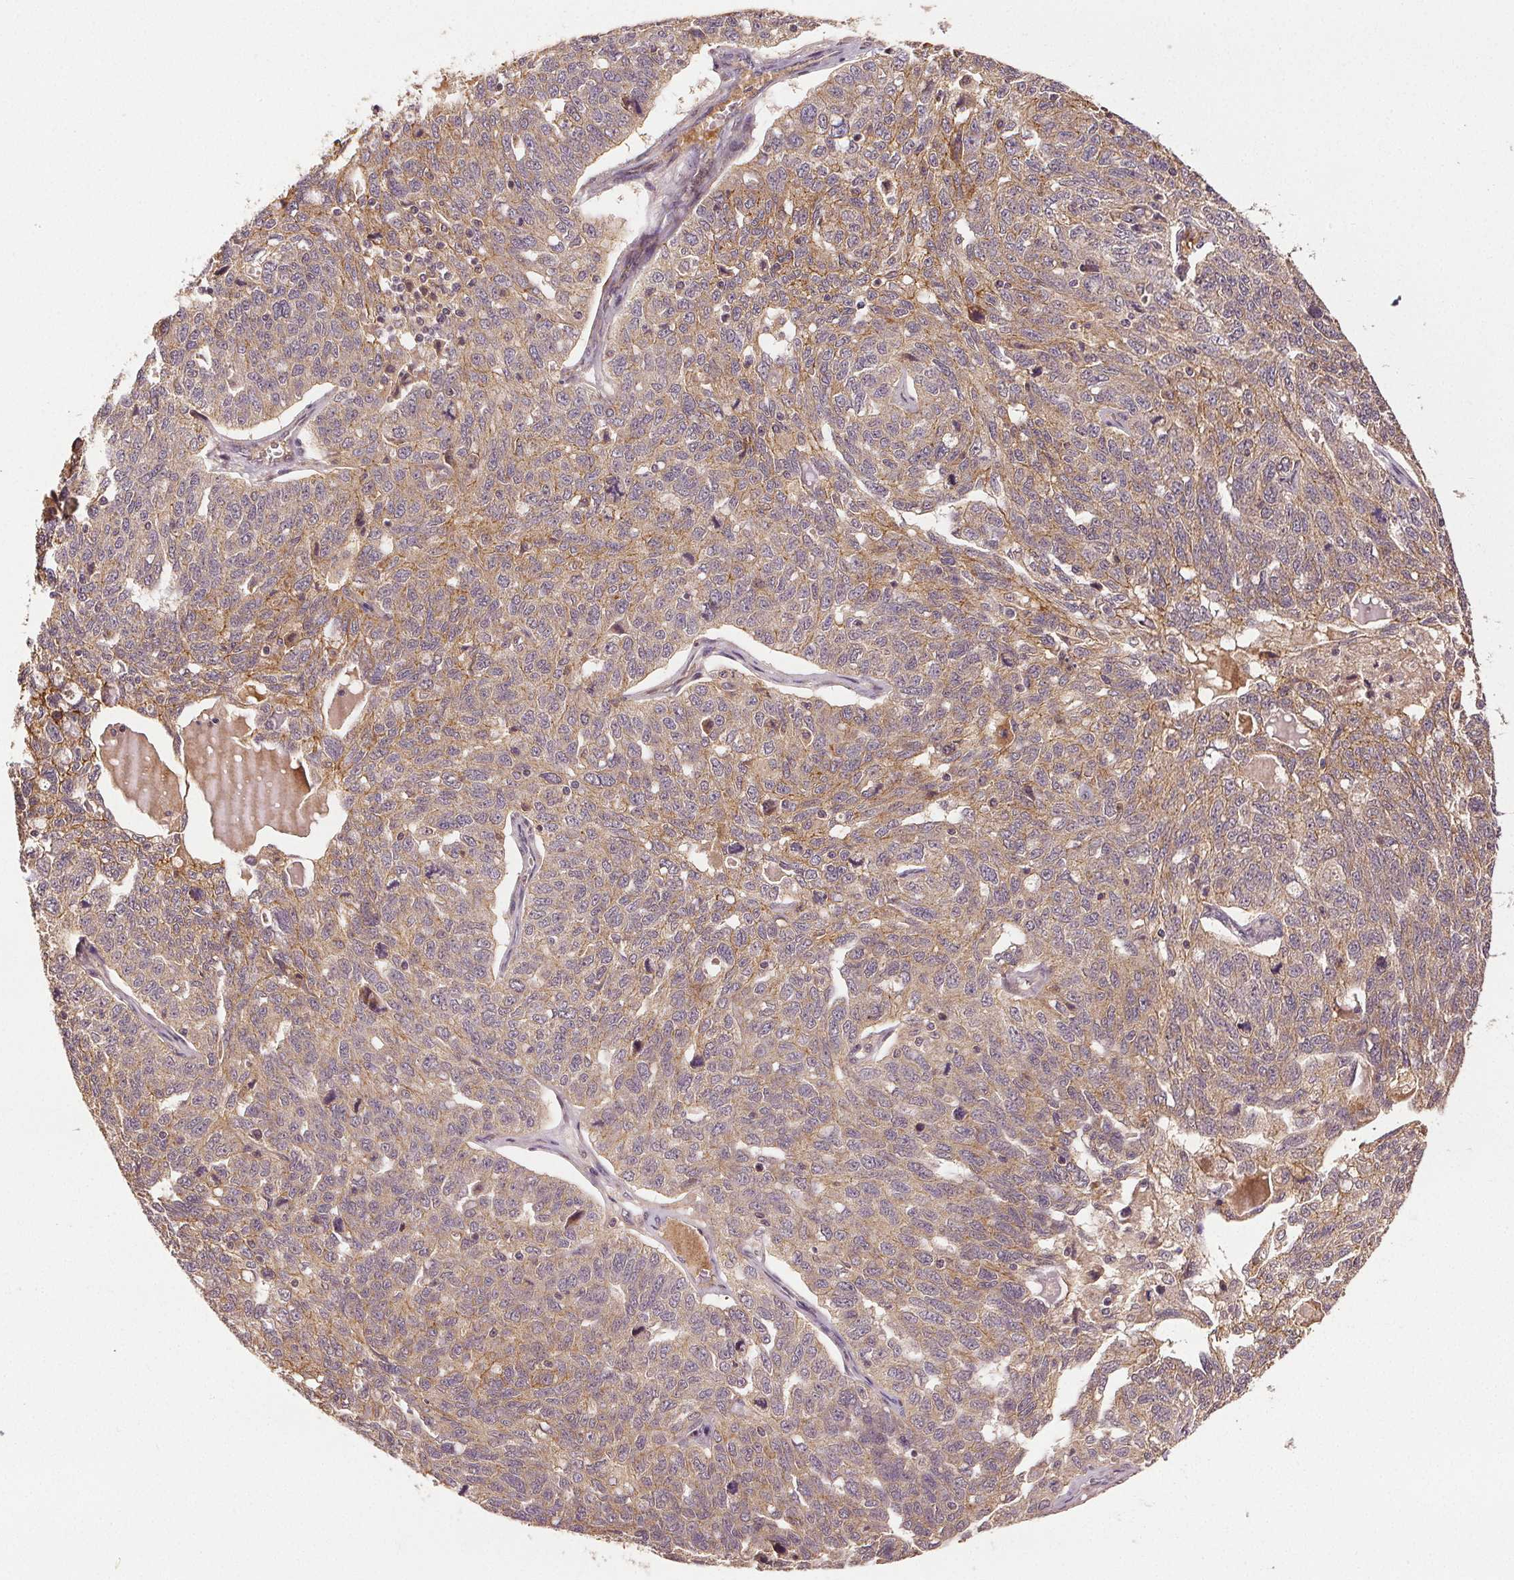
{"staining": {"intensity": "moderate", "quantity": "<25%", "location": "cytoplasmic/membranous"}, "tissue": "ovarian cancer", "cell_type": "Tumor cells", "image_type": "cancer", "snomed": [{"axis": "morphology", "description": "Cystadenocarcinoma, serous, NOS"}, {"axis": "topography", "description": "Ovary"}], "caption": "Protein expression analysis of human ovarian cancer (serous cystadenocarcinoma) reveals moderate cytoplasmic/membranous staining in approximately <25% of tumor cells.", "gene": "EPHB3", "patient": {"sex": "female", "age": 71}}